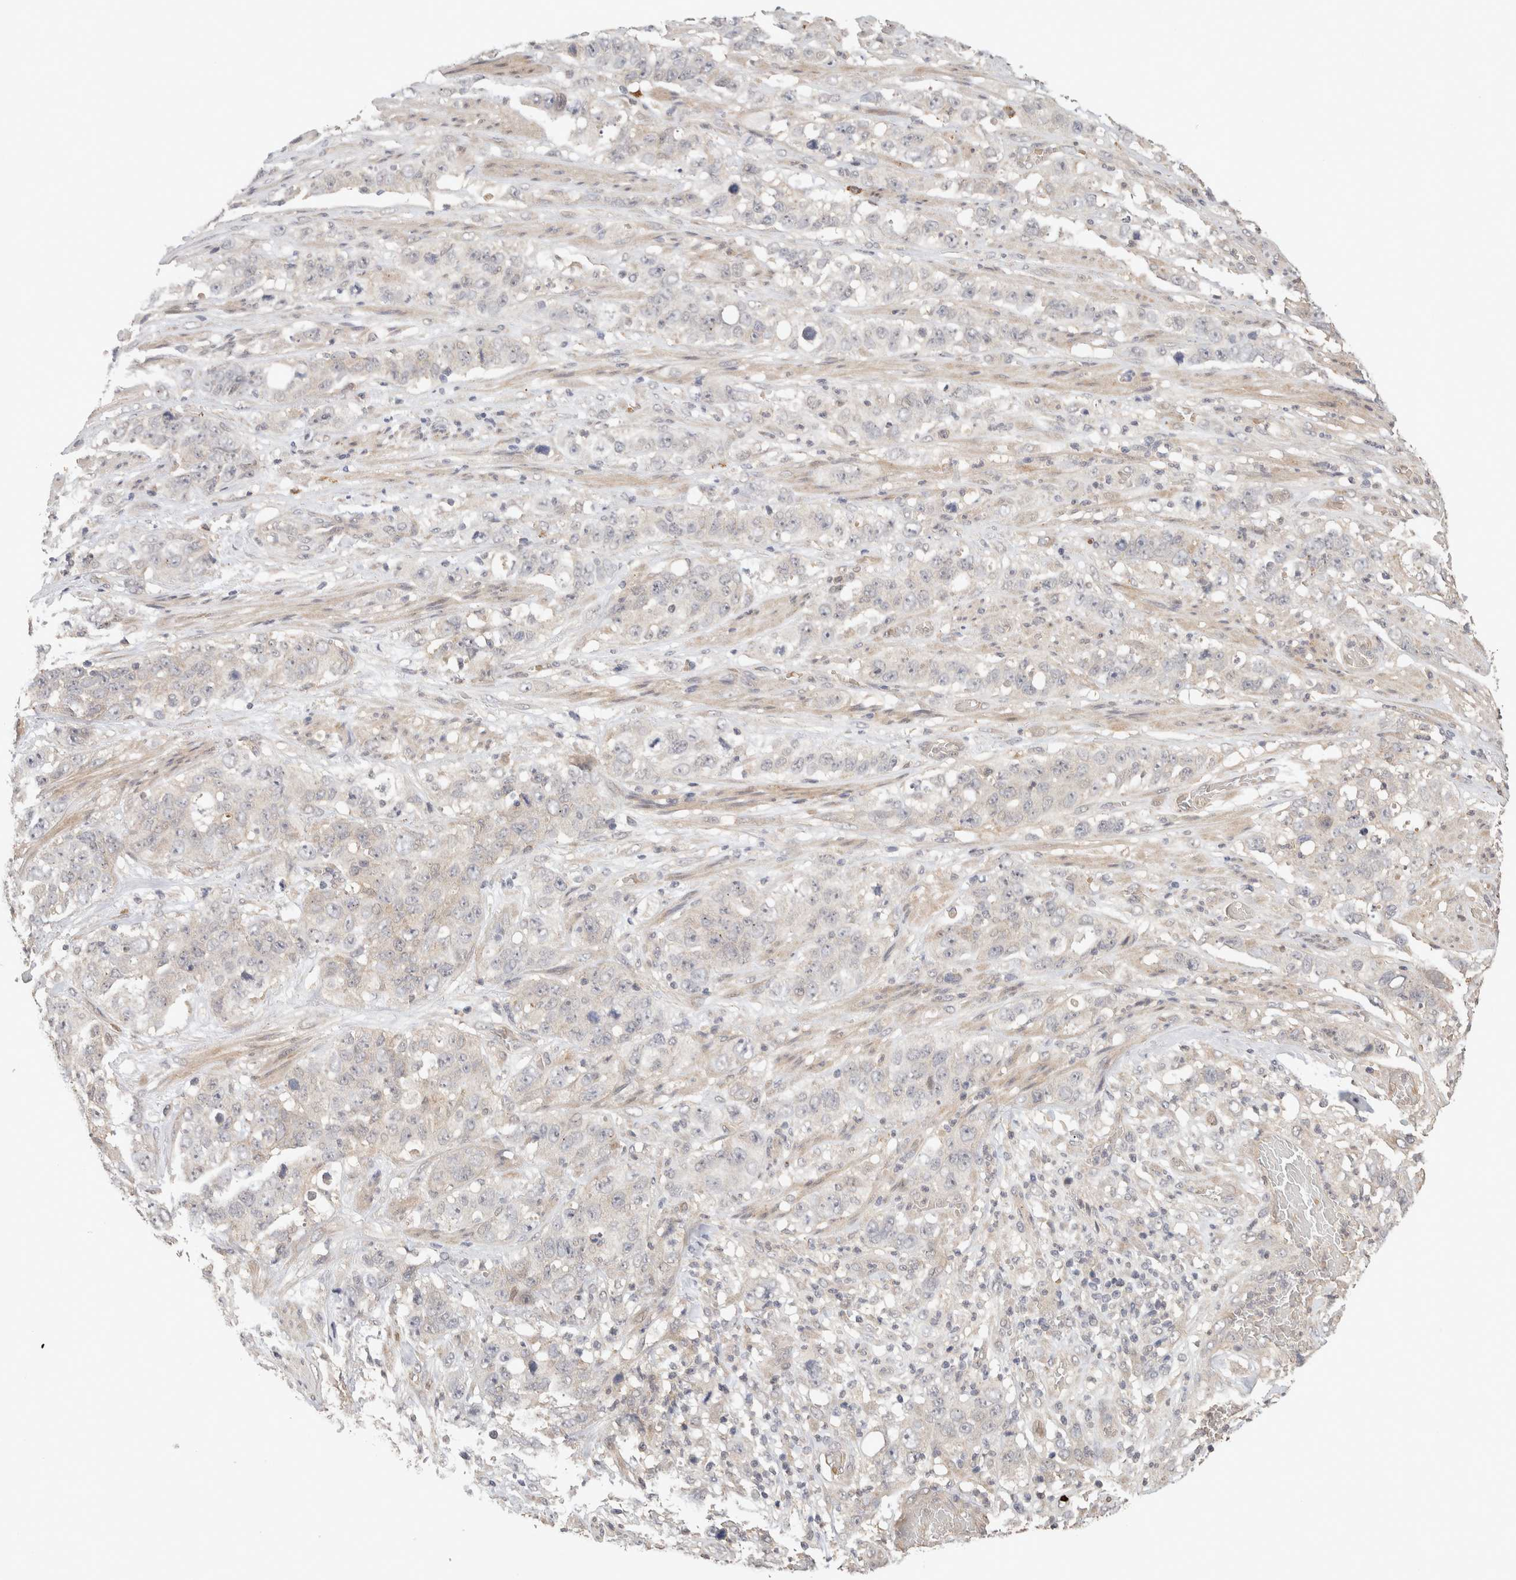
{"staining": {"intensity": "negative", "quantity": "none", "location": "none"}, "tissue": "stomach cancer", "cell_type": "Tumor cells", "image_type": "cancer", "snomed": [{"axis": "morphology", "description": "Adenocarcinoma, NOS"}, {"axis": "topography", "description": "Stomach"}], "caption": "This is a histopathology image of immunohistochemistry staining of stomach cancer, which shows no expression in tumor cells. Nuclei are stained in blue.", "gene": "CASK", "patient": {"sex": "male", "age": 48}}